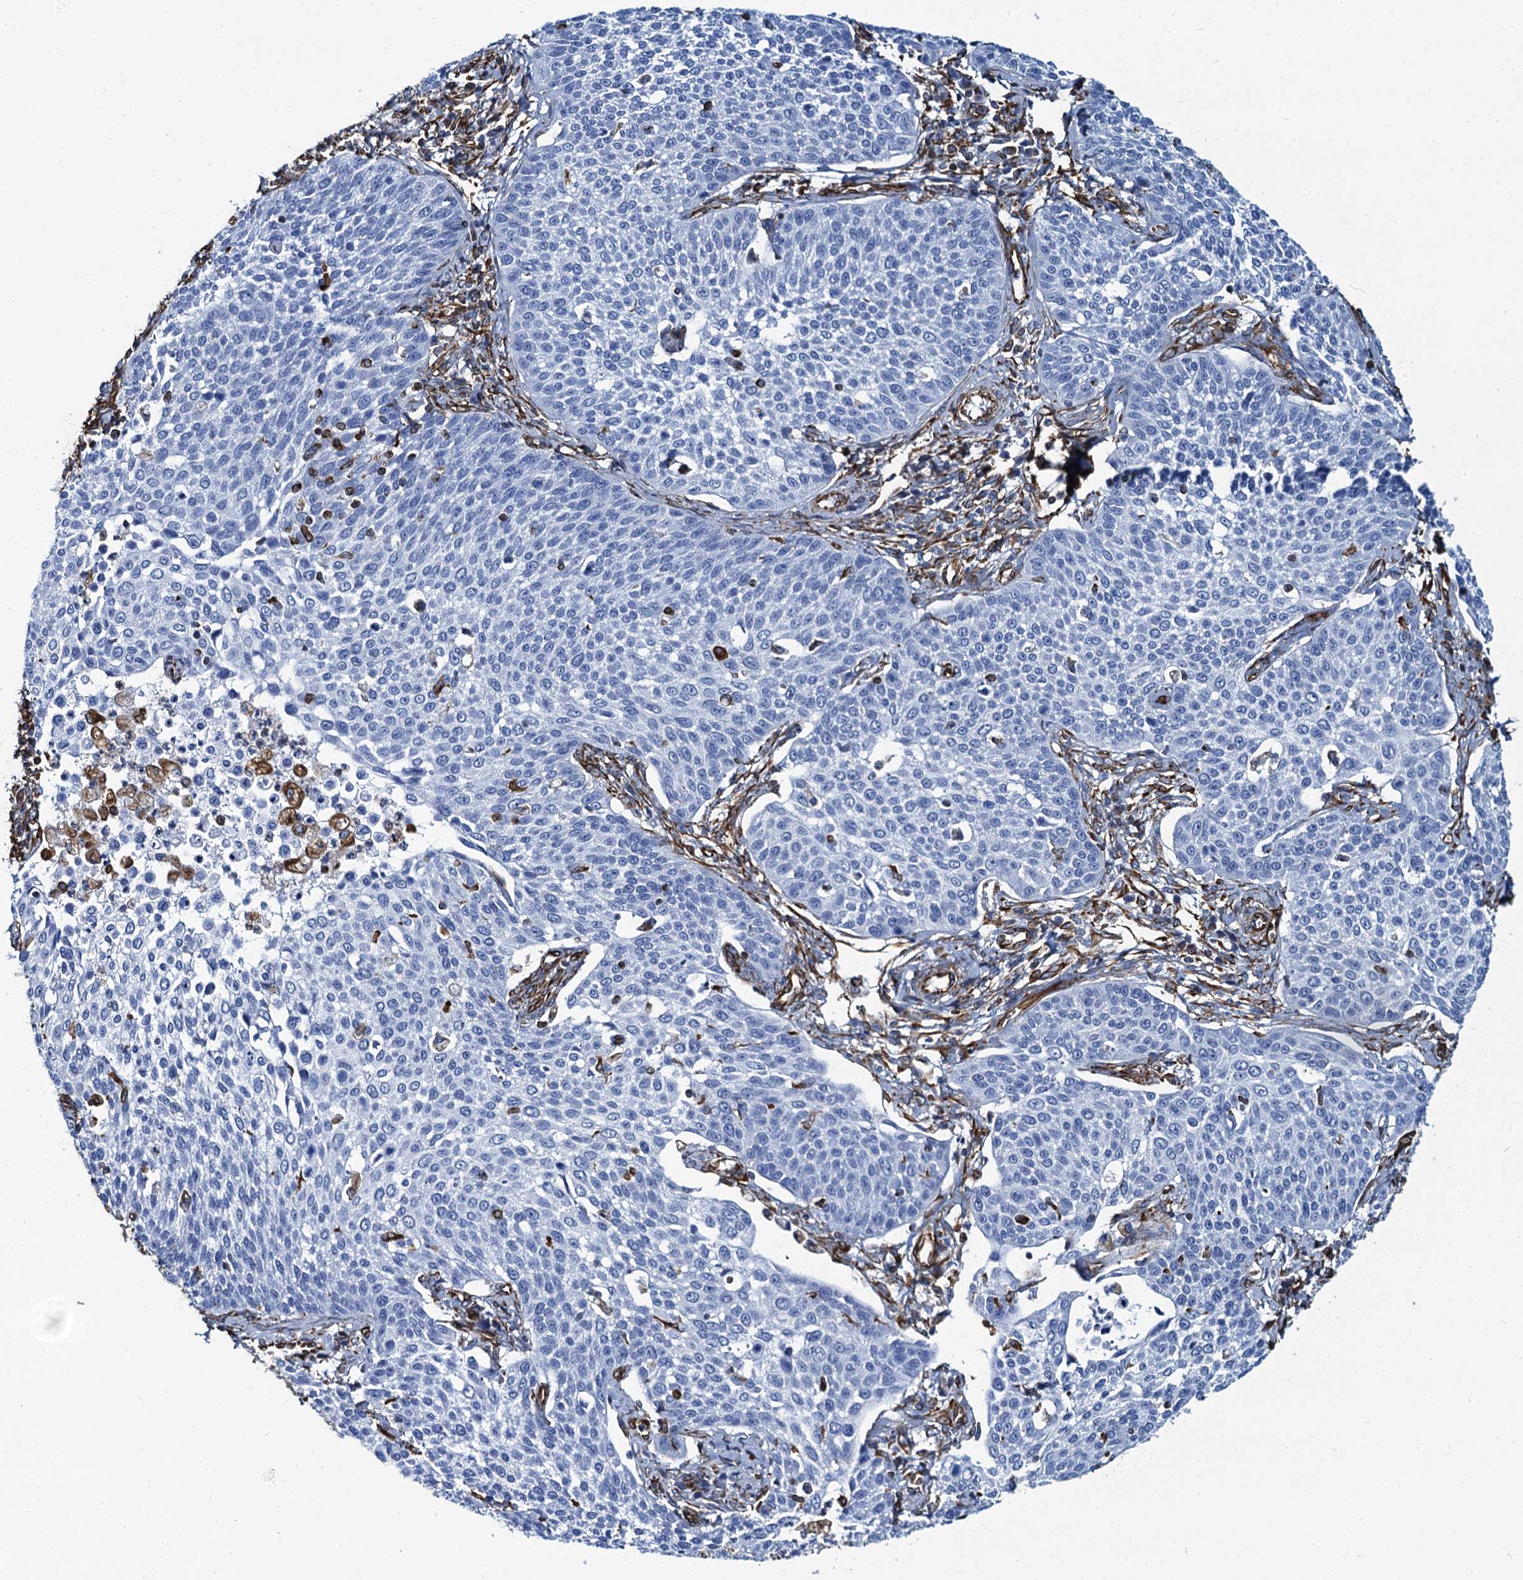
{"staining": {"intensity": "negative", "quantity": "none", "location": "none"}, "tissue": "cervical cancer", "cell_type": "Tumor cells", "image_type": "cancer", "snomed": [{"axis": "morphology", "description": "Squamous cell carcinoma, NOS"}, {"axis": "topography", "description": "Cervix"}], "caption": "Photomicrograph shows no protein staining in tumor cells of squamous cell carcinoma (cervical) tissue. (DAB (3,3'-diaminobenzidine) immunohistochemistry (IHC) with hematoxylin counter stain).", "gene": "PGM2", "patient": {"sex": "female", "age": 34}}